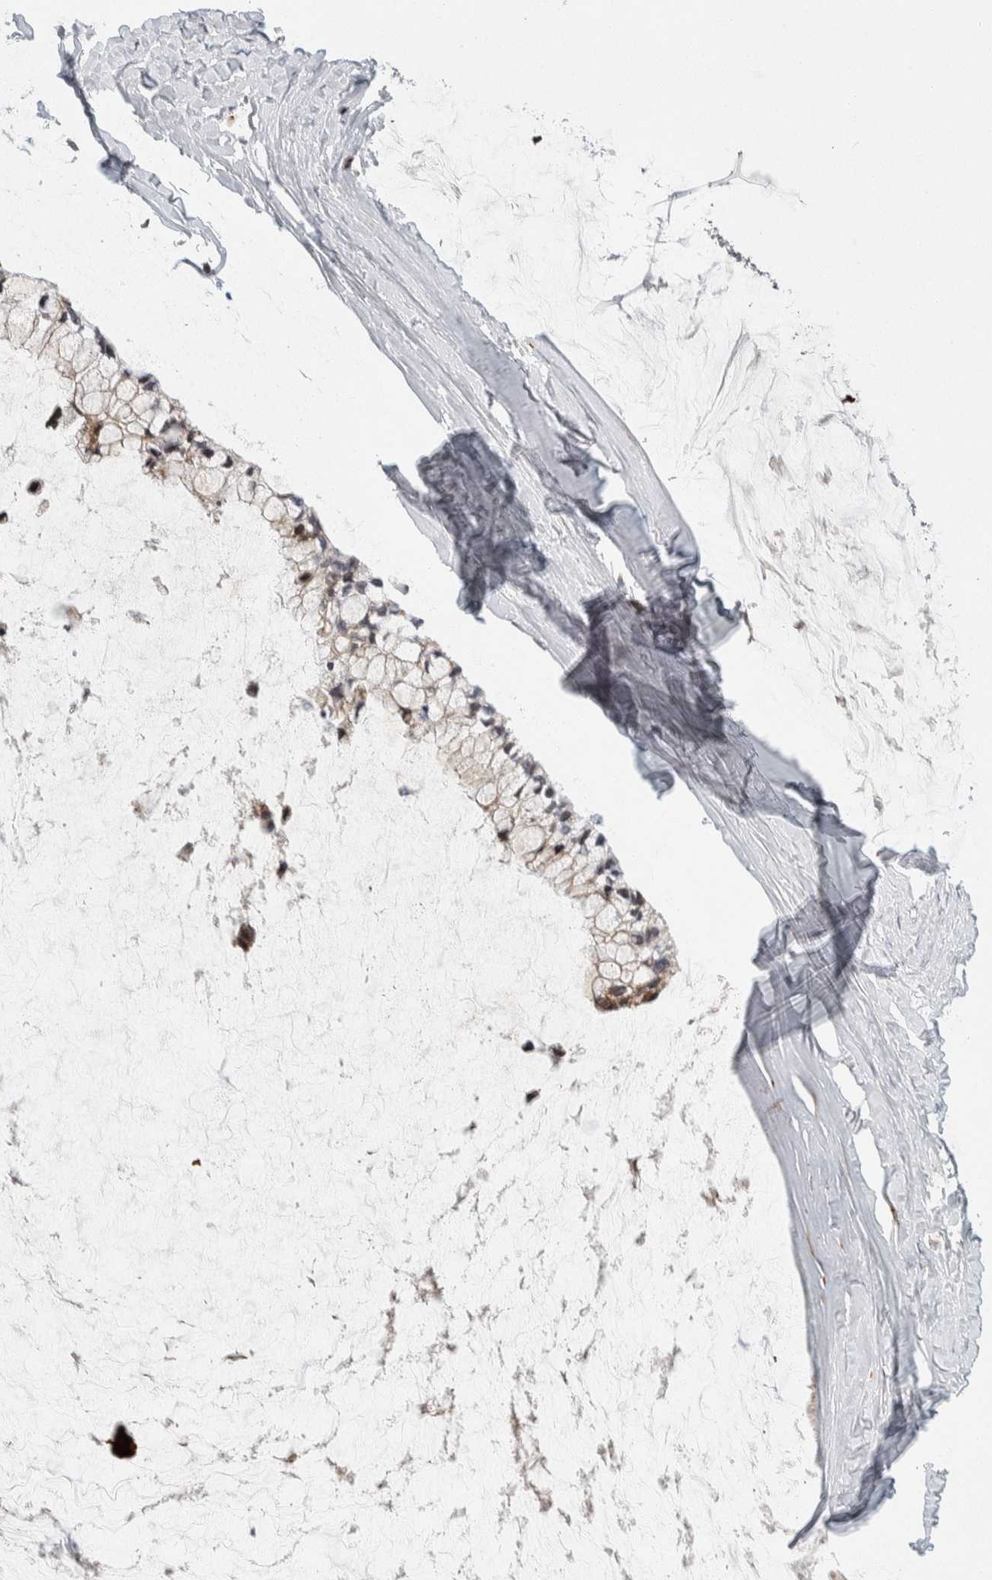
{"staining": {"intensity": "moderate", "quantity": ">75%", "location": "cytoplasmic/membranous"}, "tissue": "ovarian cancer", "cell_type": "Tumor cells", "image_type": "cancer", "snomed": [{"axis": "morphology", "description": "Cystadenocarcinoma, mucinous, NOS"}, {"axis": "topography", "description": "Ovary"}], "caption": "A brown stain shows moderate cytoplasmic/membranous staining of a protein in ovarian cancer (mucinous cystadenocarcinoma) tumor cells.", "gene": "AFP", "patient": {"sex": "female", "age": 39}}